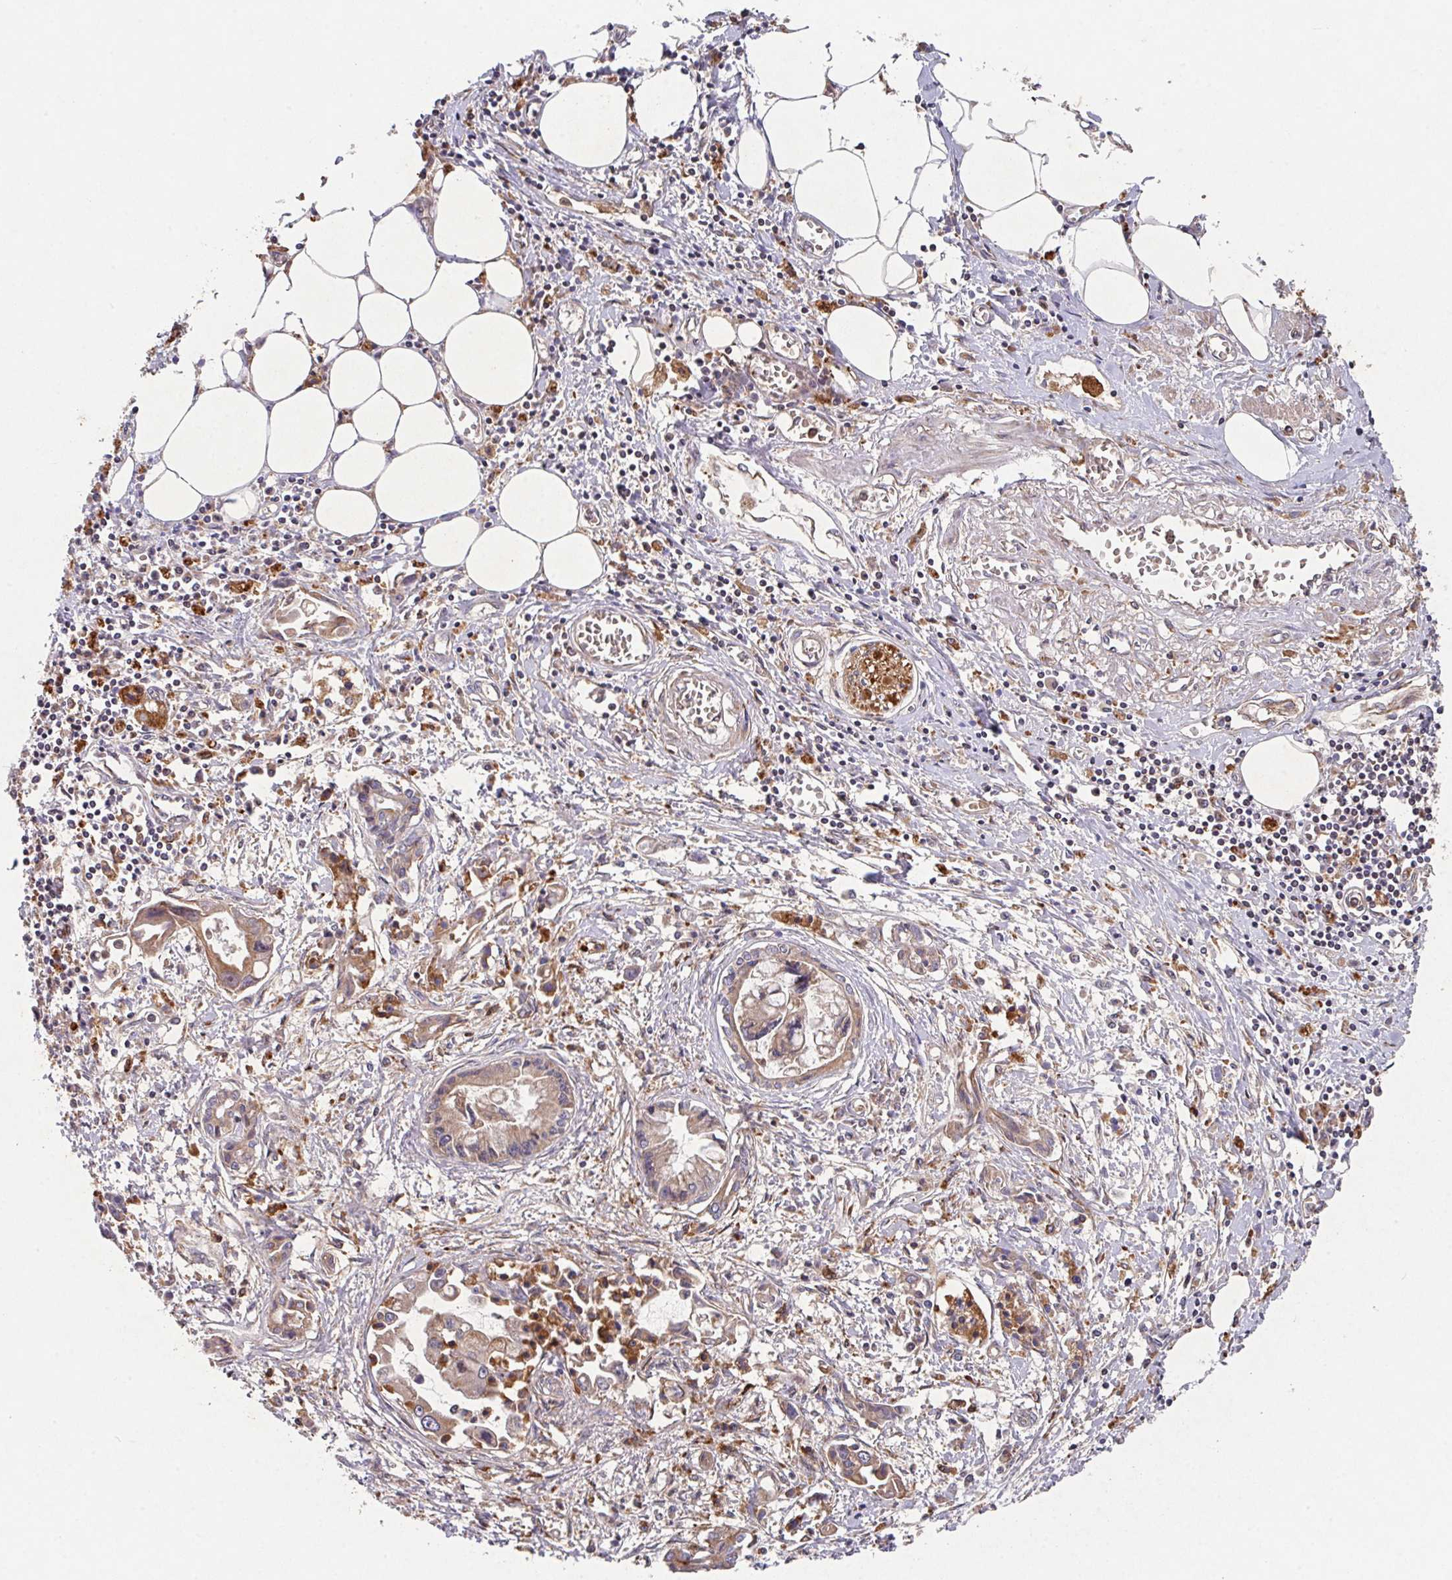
{"staining": {"intensity": "moderate", "quantity": "25%-75%", "location": "cytoplasmic/membranous"}, "tissue": "pancreatic cancer", "cell_type": "Tumor cells", "image_type": "cancer", "snomed": [{"axis": "morphology", "description": "Adenocarcinoma, NOS"}, {"axis": "topography", "description": "Pancreas"}], "caption": "Immunohistochemistry photomicrograph of human pancreatic cancer (adenocarcinoma) stained for a protein (brown), which reveals medium levels of moderate cytoplasmic/membranous expression in about 25%-75% of tumor cells.", "gene": "TRIM14", "patient": {"sex": "male", "age": 84}}